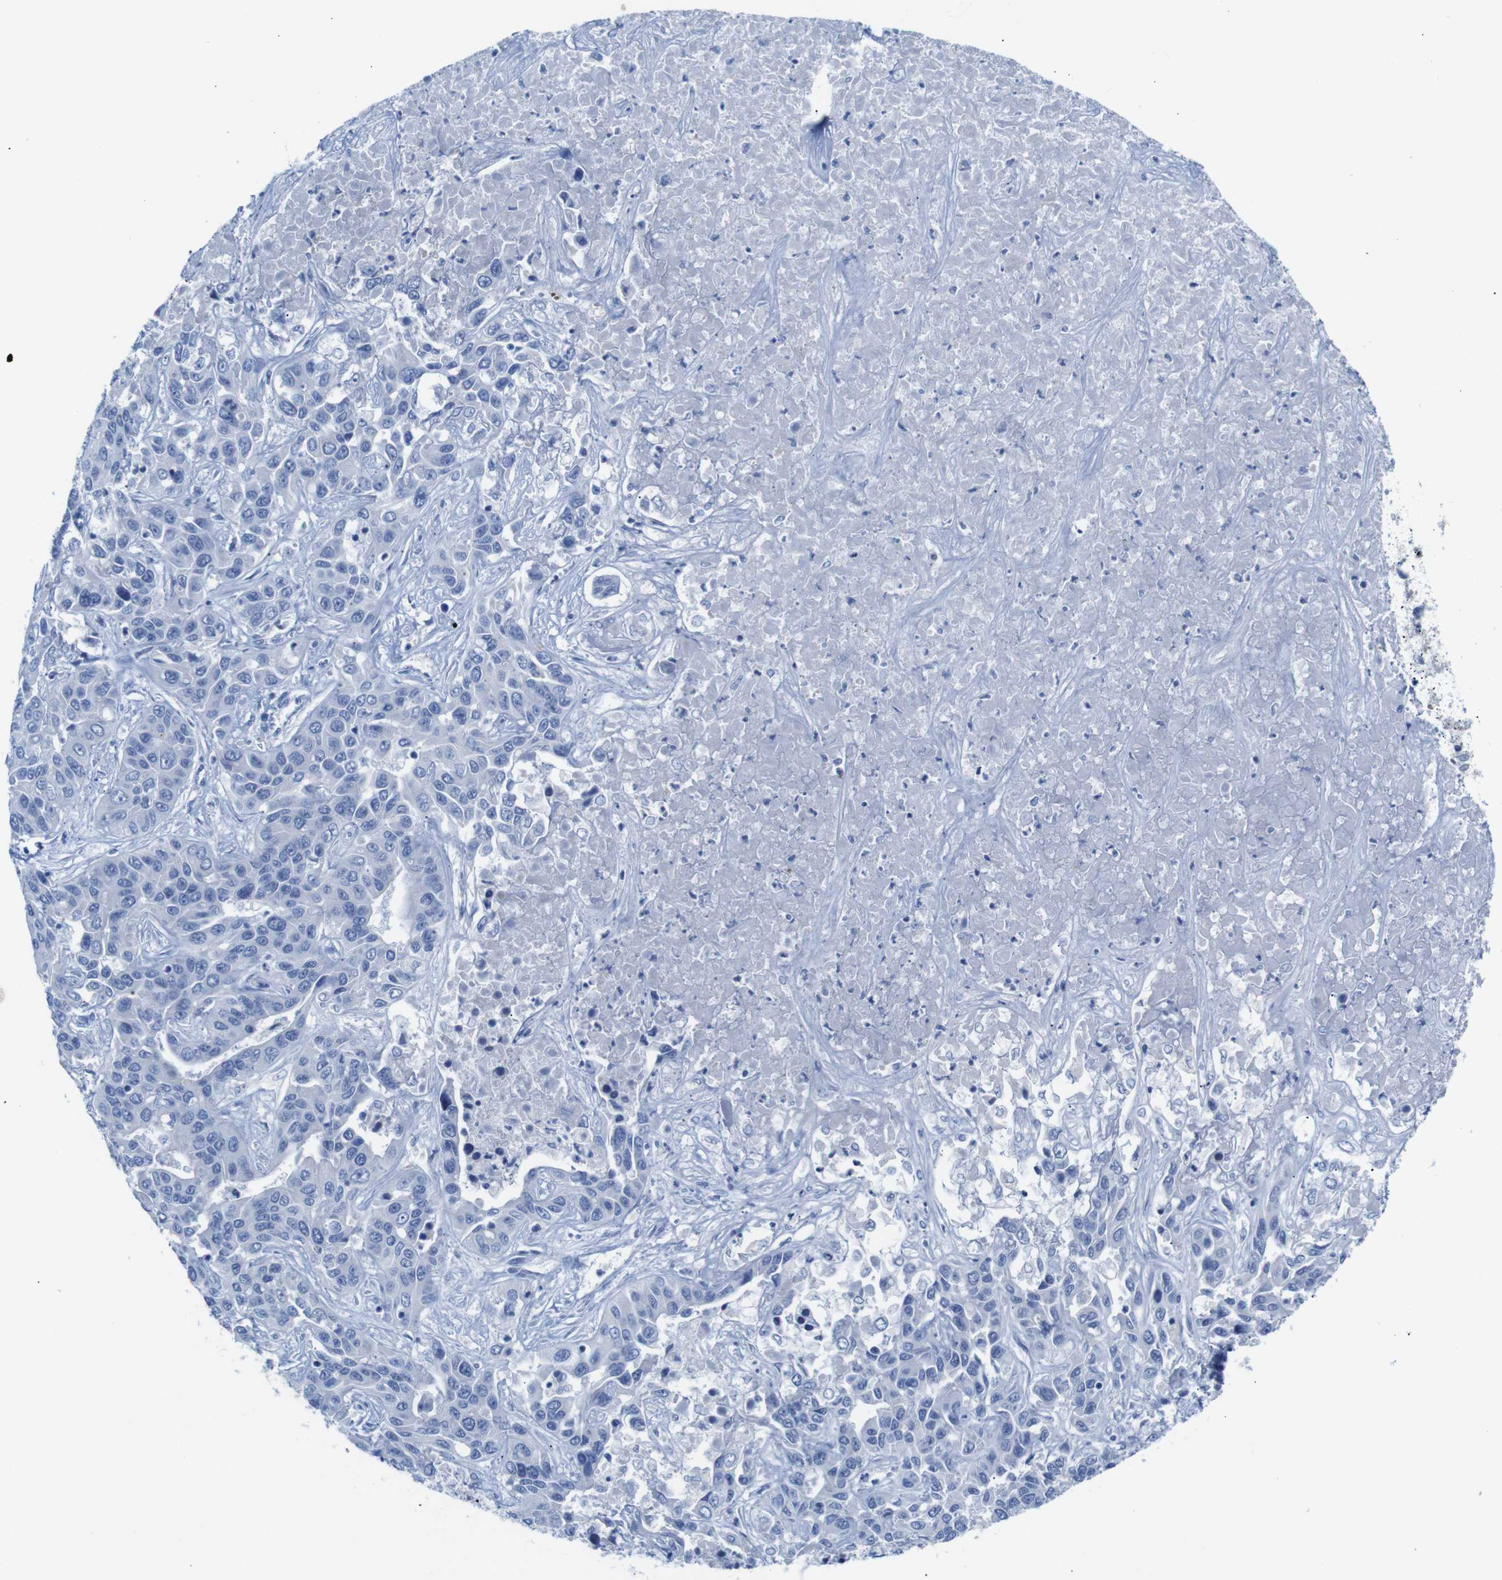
{"staining": {"intensity": "negative", "quantity": "none", "location": "none"}, "tissue": "liver cancer", "cell_type": "Tumor cells", "image_type": "cancer", "snomed": [{"axis": "morphology", "description": "Cholangiocarcinoma"}, {"axis": "topography", "description": "Liver"}], "caption": "Tumor cells show no significant staining in cholangiocarcinoma (liver).", "gene": "ERVMER34-1", "patient": {"sex": "female", "age": 52}}